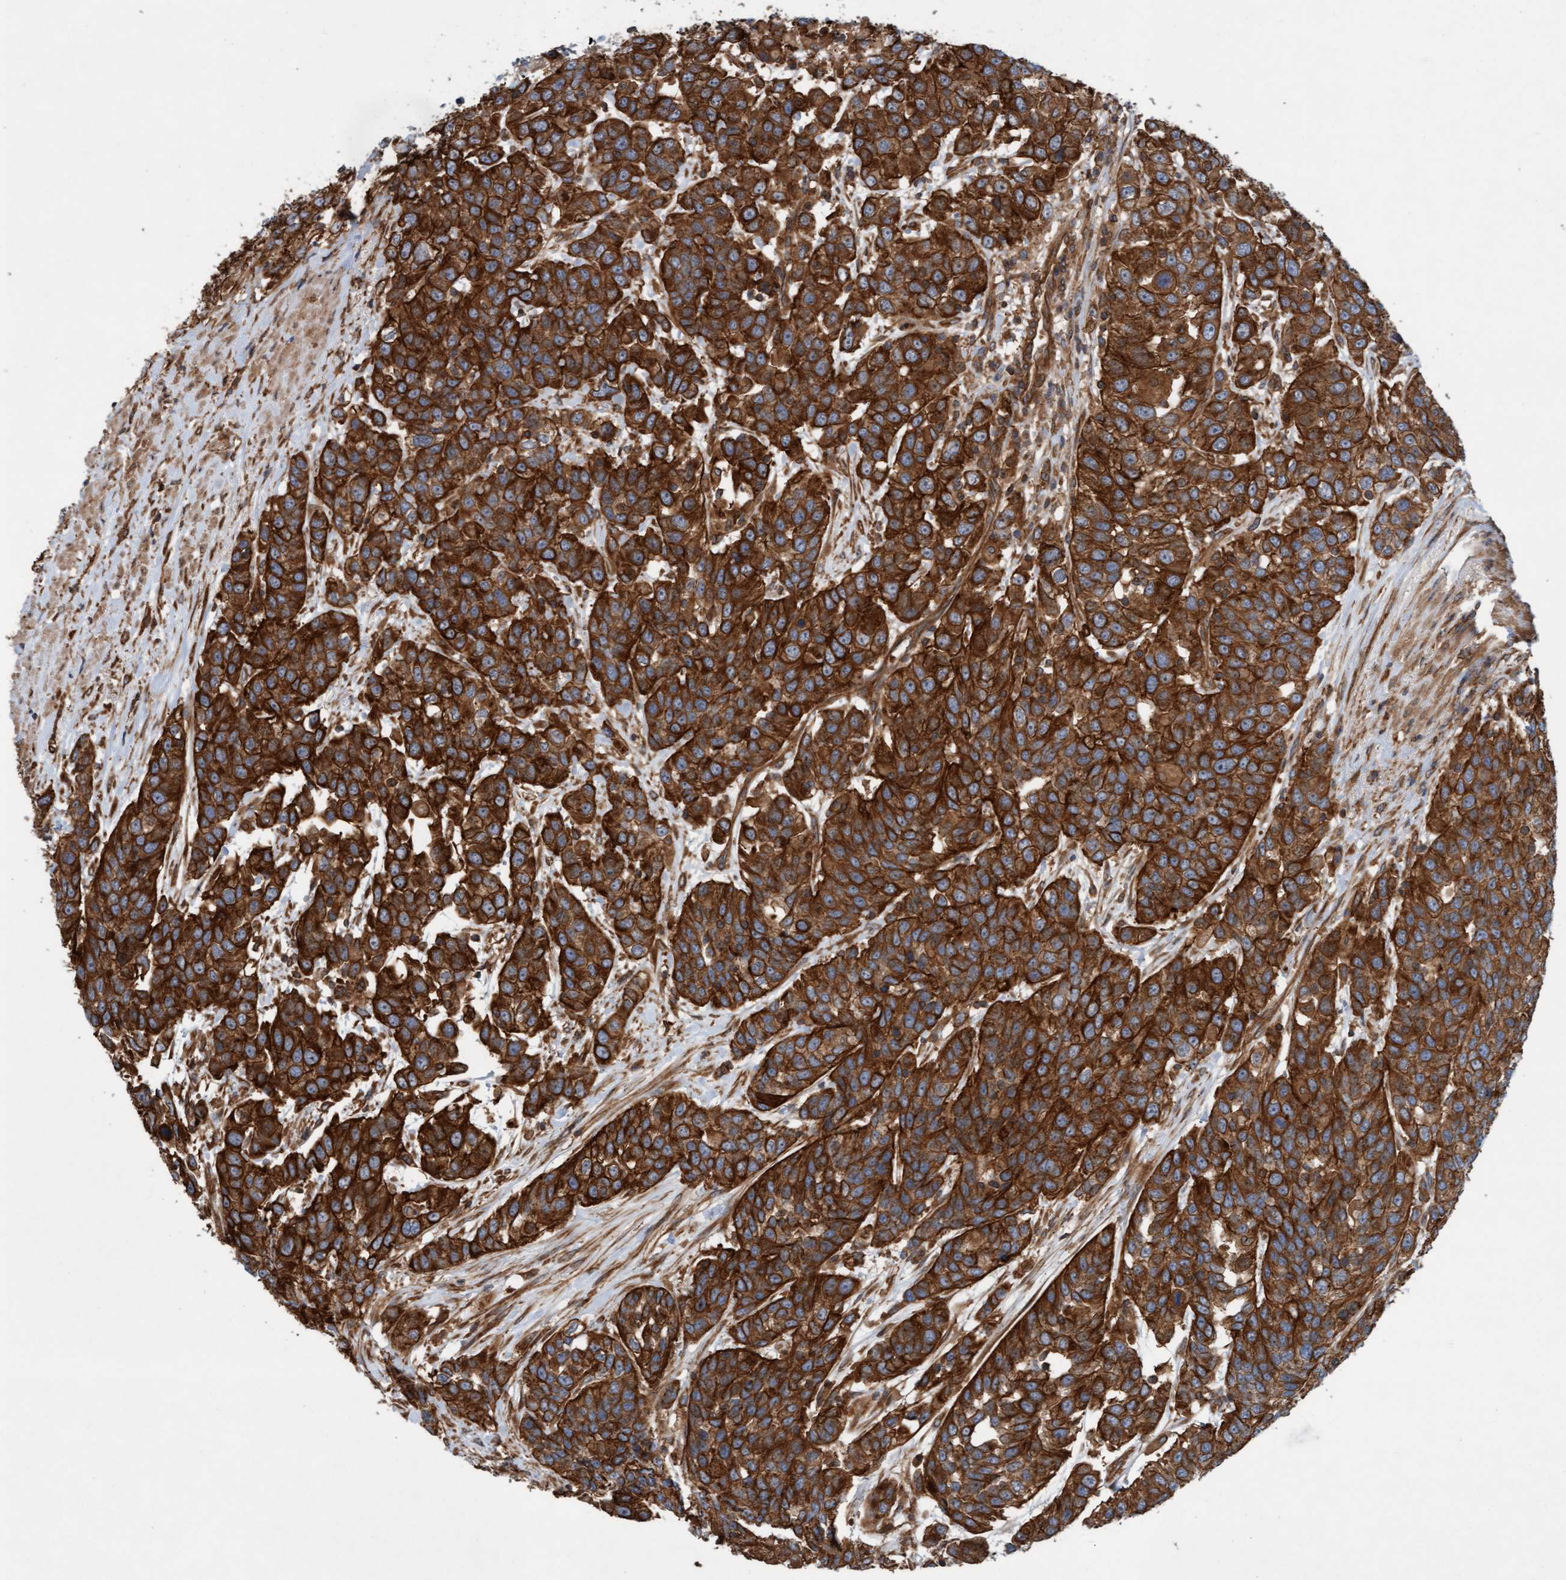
{"staining": {"intensity": "strong", "quantity": ">75%", "location": "cytoplasmic/membranous"}, "tissue": "urothelial cancer", "cell_type": "Tumor cells", "image_type": "cancer", "snomed": [{"axis": "morphology", "description": "Urothelial carcinoma, High grade"}, {"axis": "topography", "description": "Urinary bladder"}], "caption": "Immunohistochemical staining of urothelial cancer demonstrates high levels of strong cytoplasmic/membranous staining in approximately >75% of tumor cells. The staining was performed using DAB to visualize the protein expression in brown, while the nuclei were stained in blue with hematoxylin (Magnification: 20x).", "gene": "ERAL1", "patient": {"sex": "female", "age": 80}}